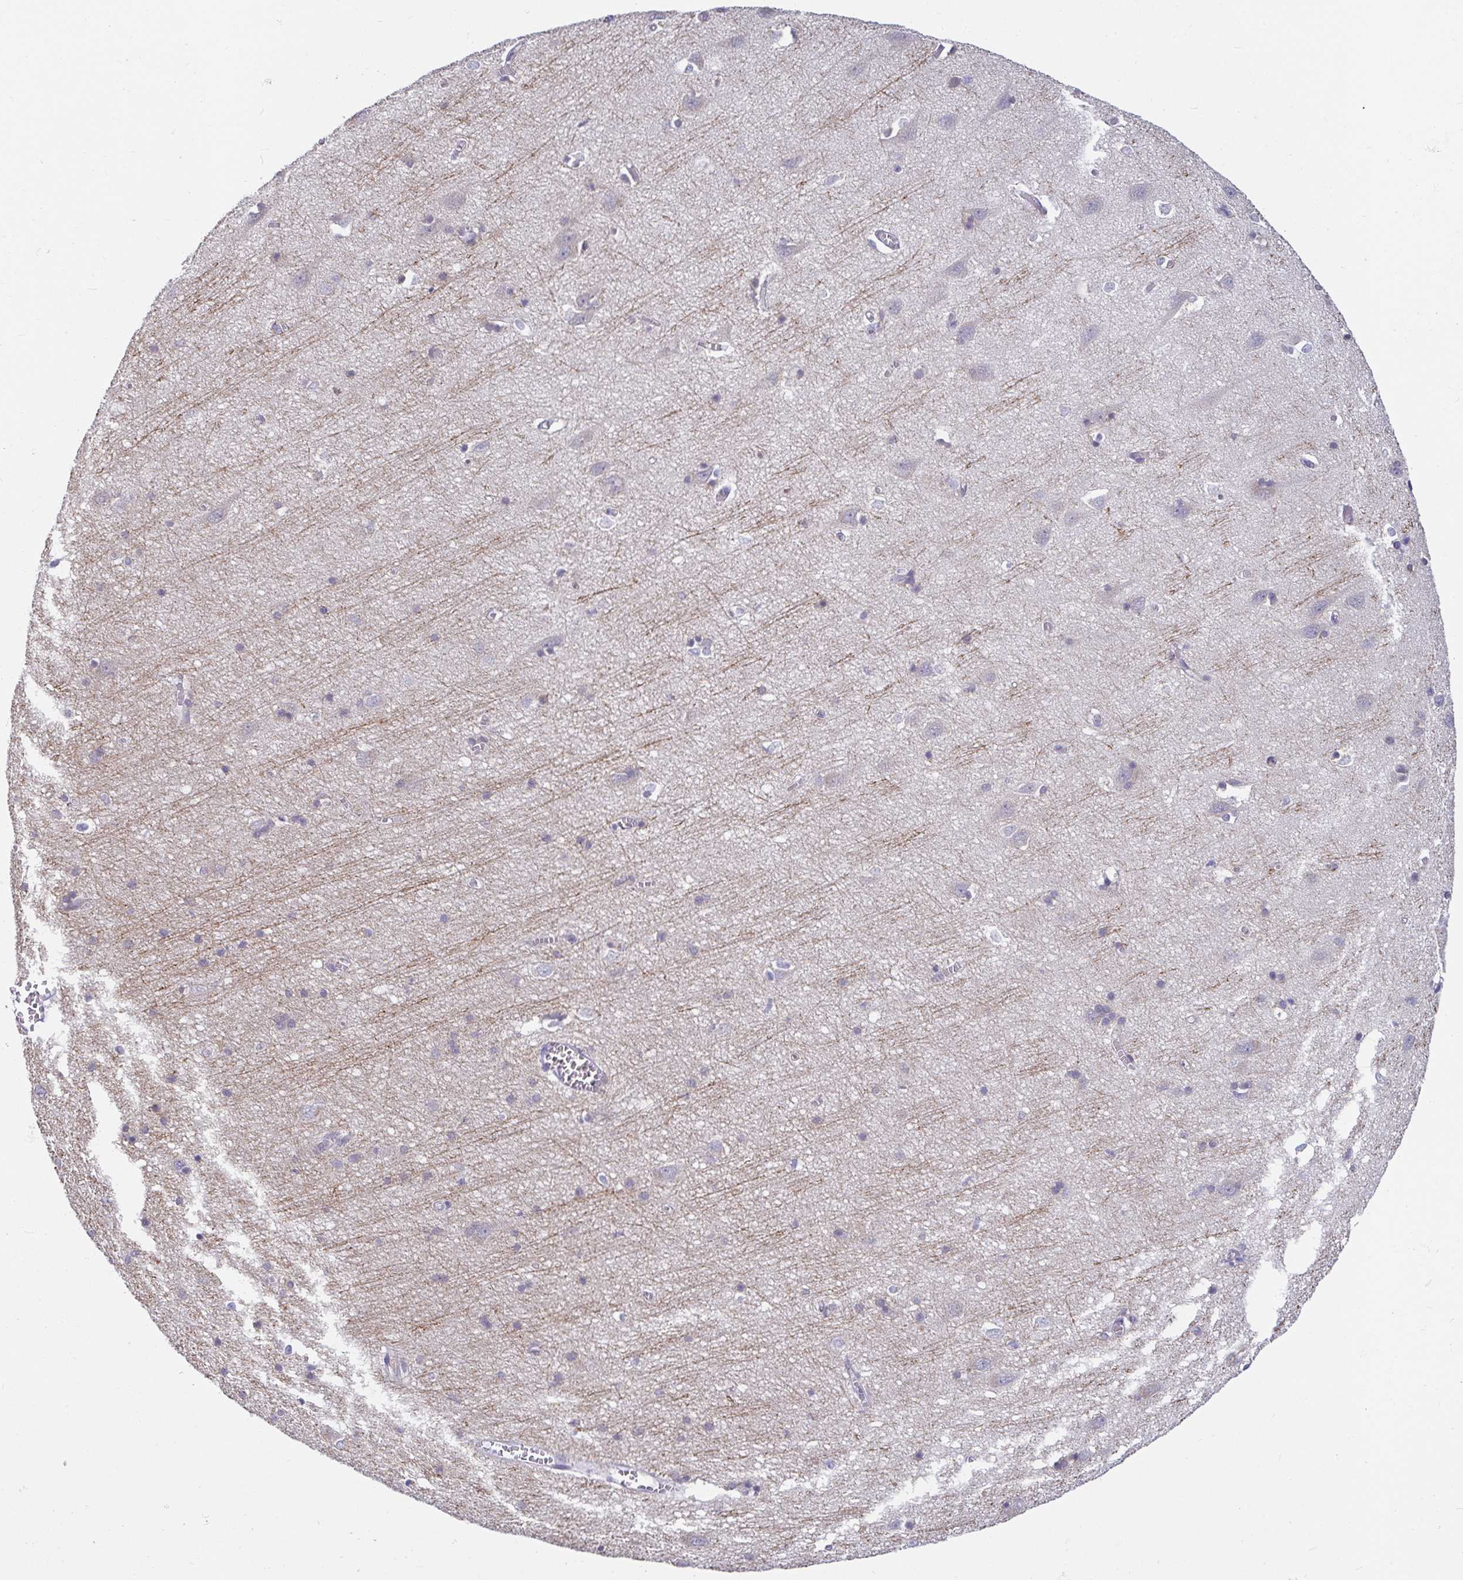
{"staining": {"intensity": "weak", "quantity": "25%-75%", "location": "nuclear"}, "tissue": "cerebral cortex", "cell_type": "Endothelial cells", "image_type": "normal", "snomed": [{"axis": "morphology", "description": "Normal tissue, NOS"}, {"axis": "topography", "description": "Cerebral cortex"}], "caption": "This is a histology image of immunohistochemistry staining of normal cerebral cortex, which shows weak expression in the nuclear of endothelial cells.", "gene": "ANLN", "patient": {"sex": "male", "age": 70}}